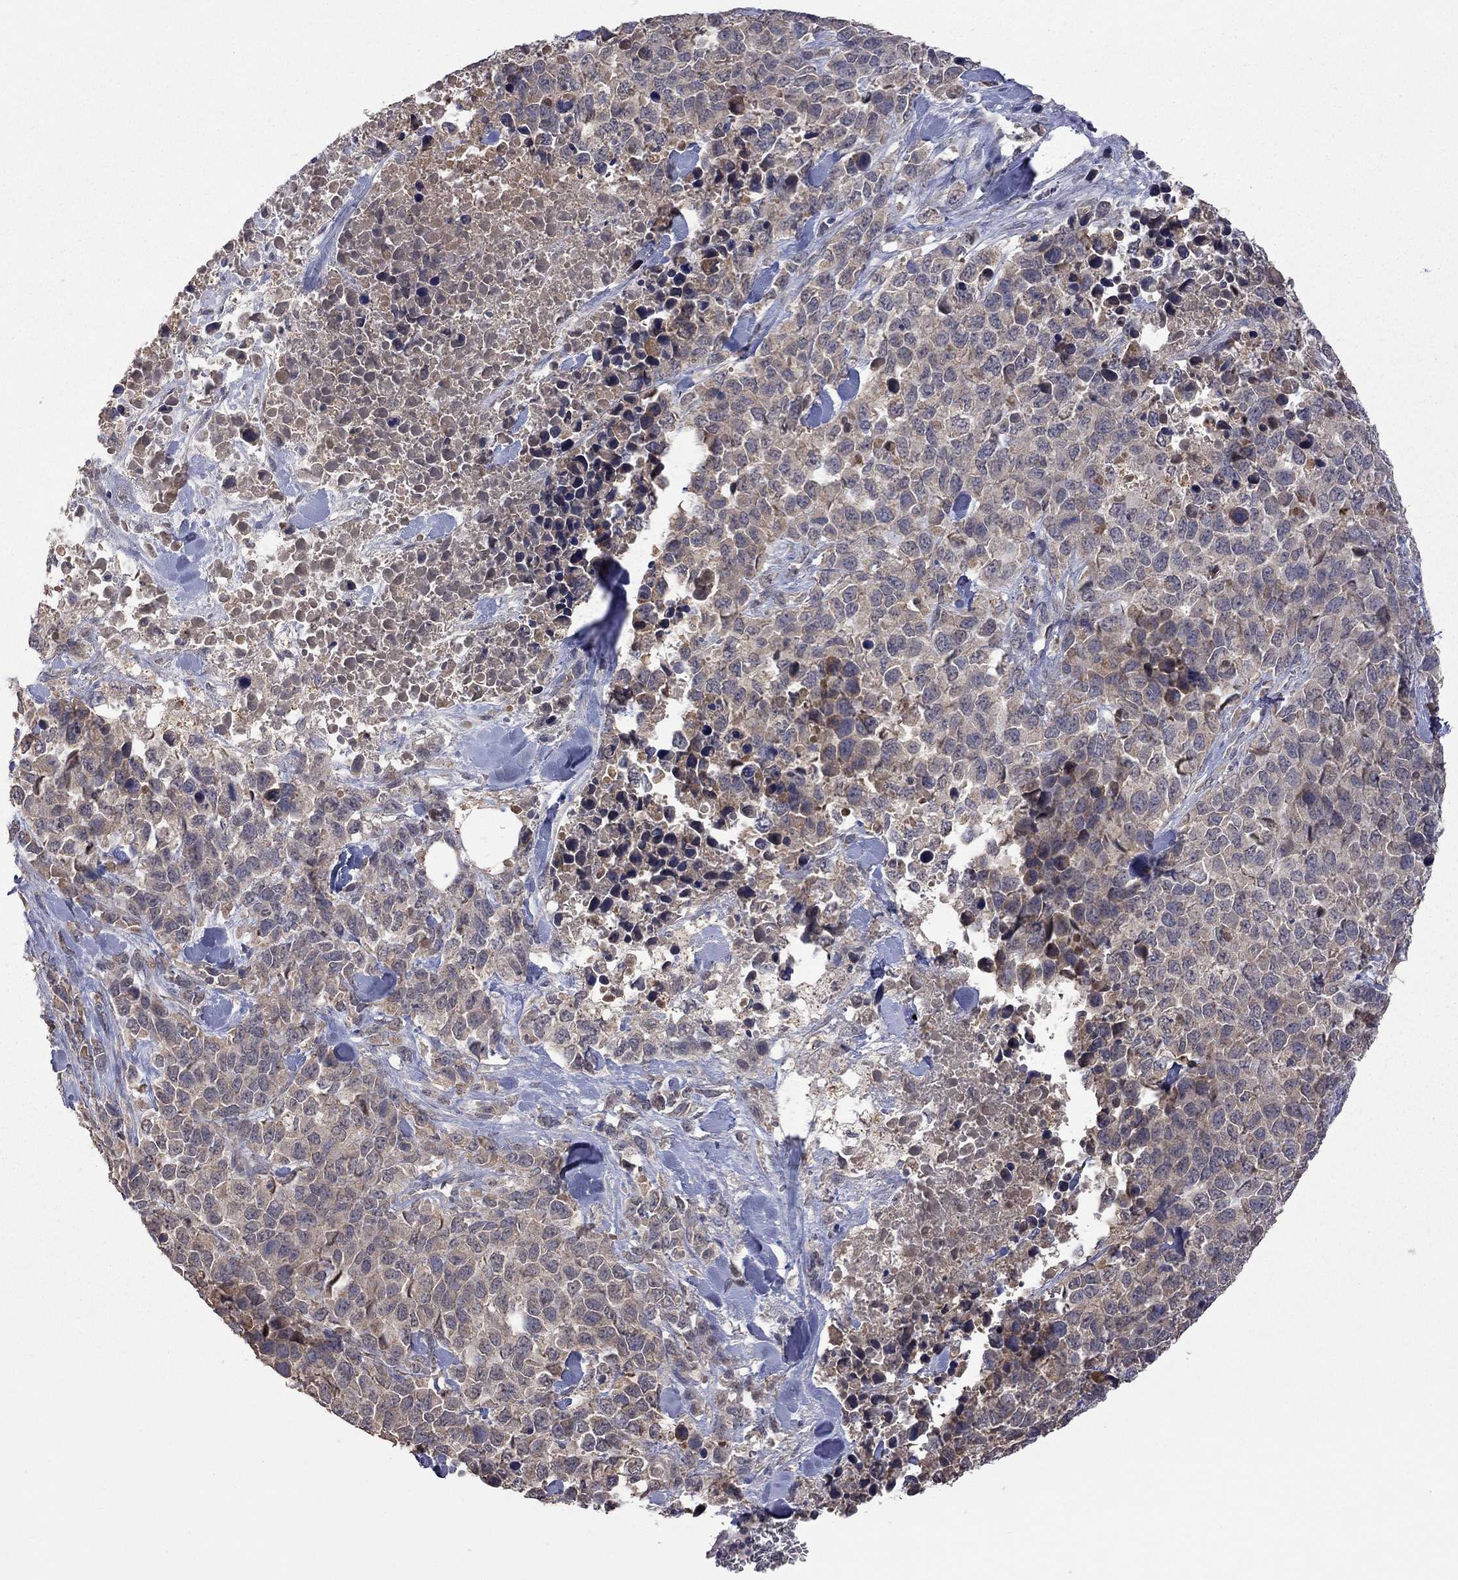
{"staining": {"intensity": "weak", "quantity": ">75%", "location": "cytoplasmic/membranous"}, "tissue": "melanoma", "cell_type": "Tumor cells", "image_type": "cancer", "snomed": [{"axis": "morphology", "description": "Malignant melanoma, Metastatic site"}, {"axis": "topography", "description": "Skin"}], "caption": "Protein analysis of melanoma tissue exhibits weak cytoplasmic/membranous positivity in about >75% of tumor cells.", "gene": "HTR6", "patient": {"sex": "male", "age": 84}}